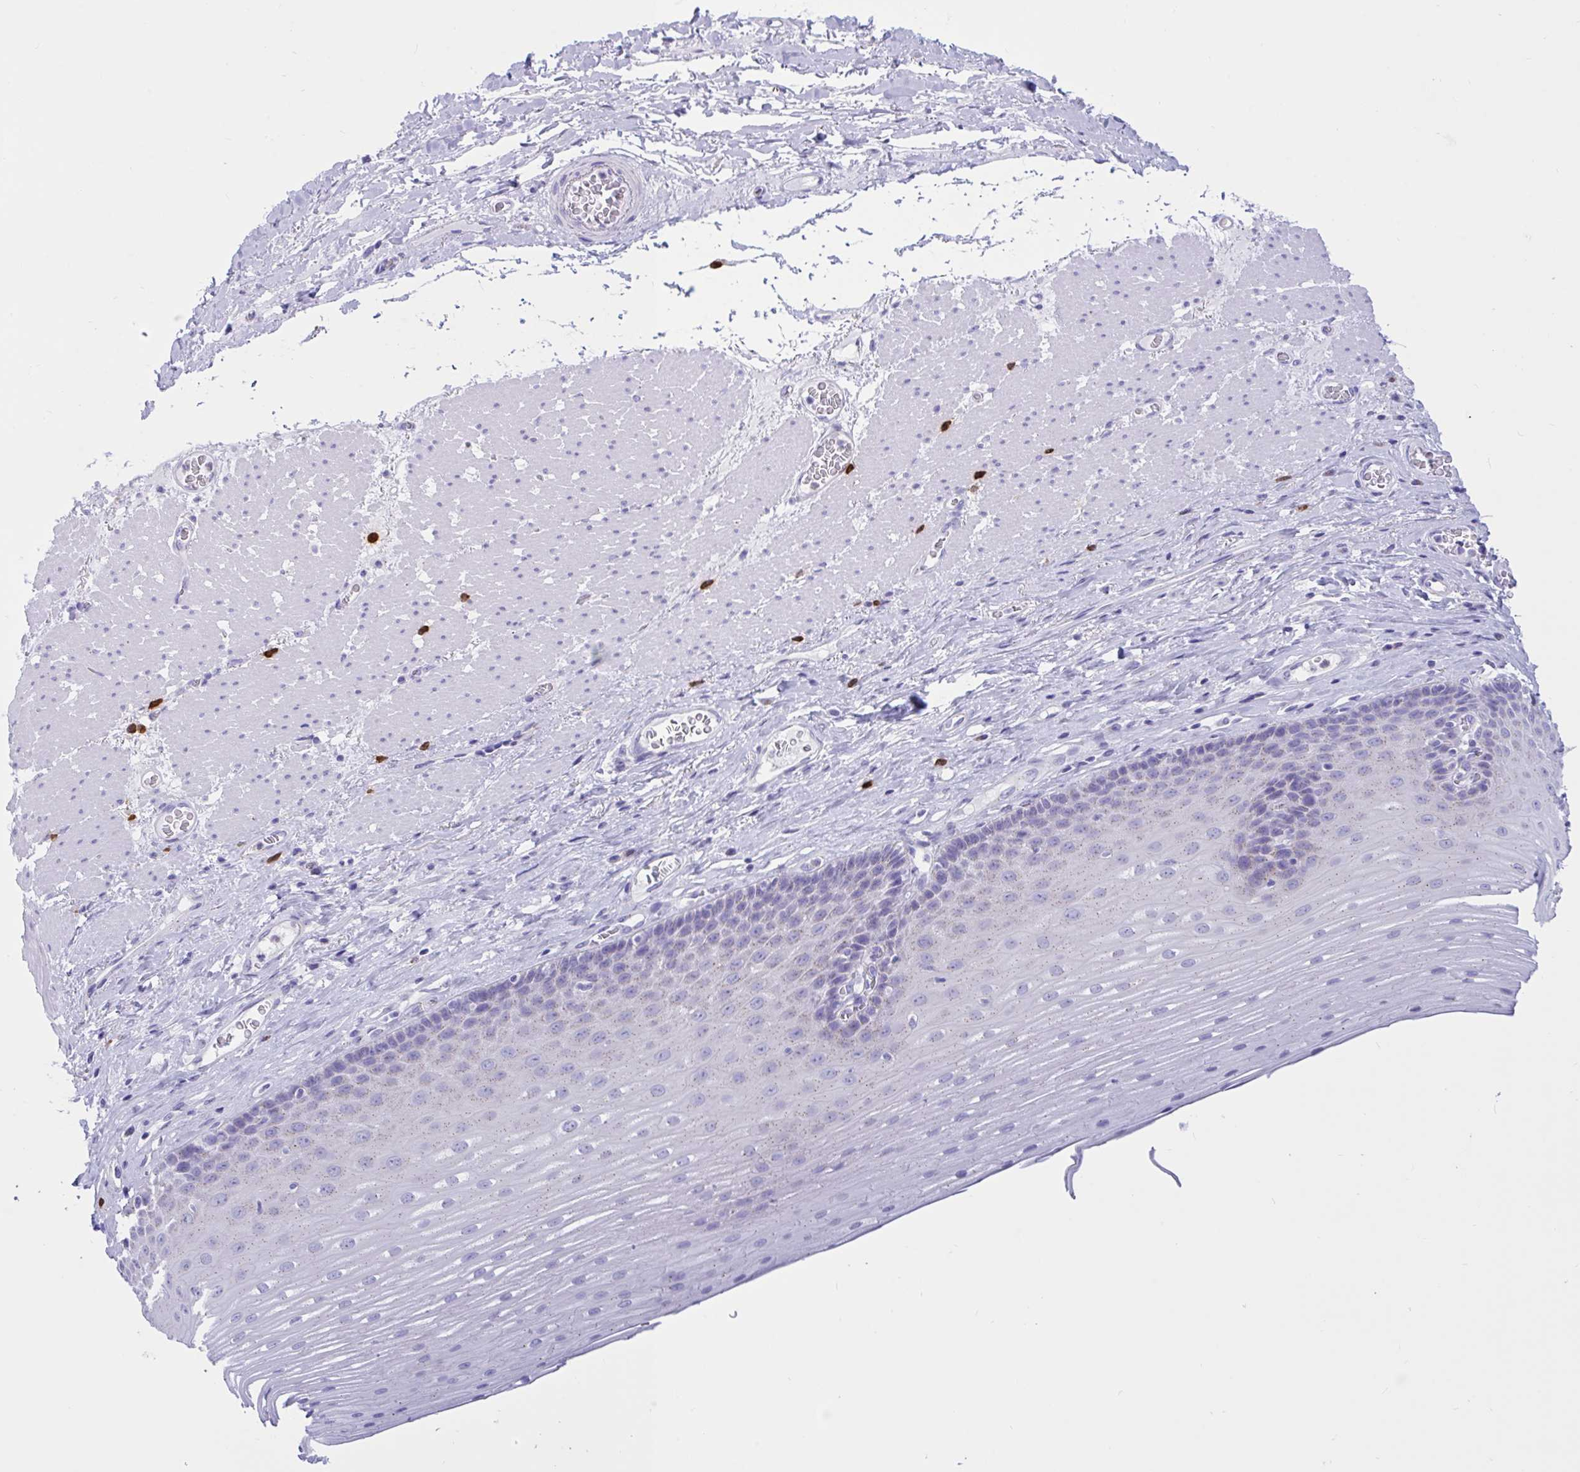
{"staining": {"intensity": "weak", "quantity": "25%-75%", "location": "cytoplasmic/membranous"}, "tissue": "esophagus", "cell_type": "Squamous epithelial cells", "image_type": "normal", "snomed": [{"axis": "morphology", "description": "Normal tissue, NOS"}, {"axis": "topography", "description": "Esophagus"}], "caption": "Esophagus was stained to show a protein in brown. There is low levels of weak cytoplasmic/membranous expression in approximately 25%-75% of squamous epithelial cells. Nuclei are stained in blue.", "gene": "RNASE3", "patient": {"sex": "male", "age": 62}}